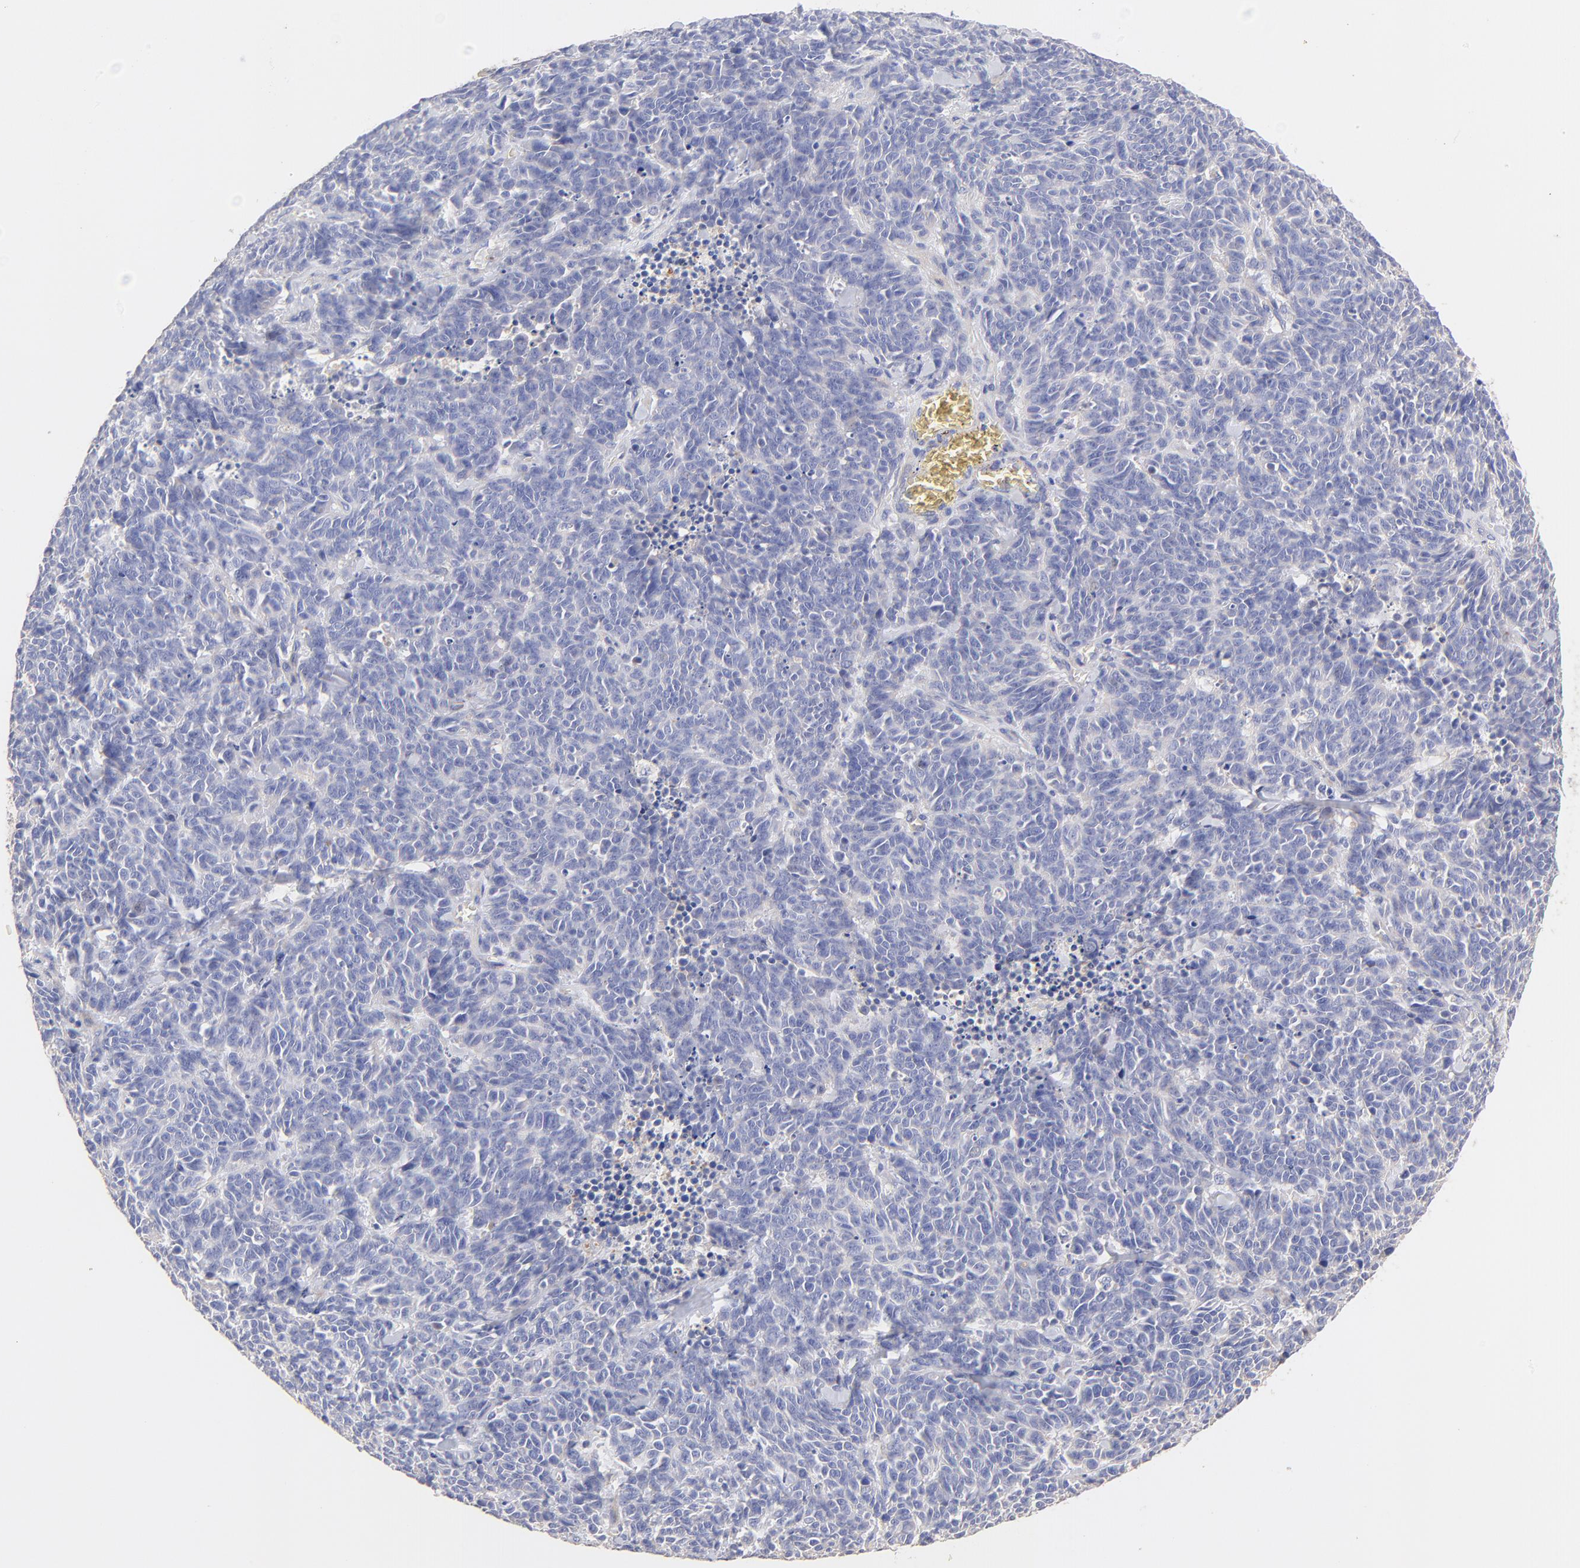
{"staining": {"intensity": "weak", "quantity": "<25%", "location": "cytoplasmic/membranous"}, "tissue": "lung cancer", "cell_type": "Tumor cells", "image_type": "cancer", "snomed": [{"axis": "morphology", "description": "Neoplasm, malignant, NOS"}, {"axis": "topography", "description": "Lung"}], "caption": "DAB (3,3'-diaminobenzidine) immunohistochemical staining of lung cancer displays no significant expression in tumor cells.", "gene": "ACTRT1", "patient": {"sex": "female", "age": 58}}